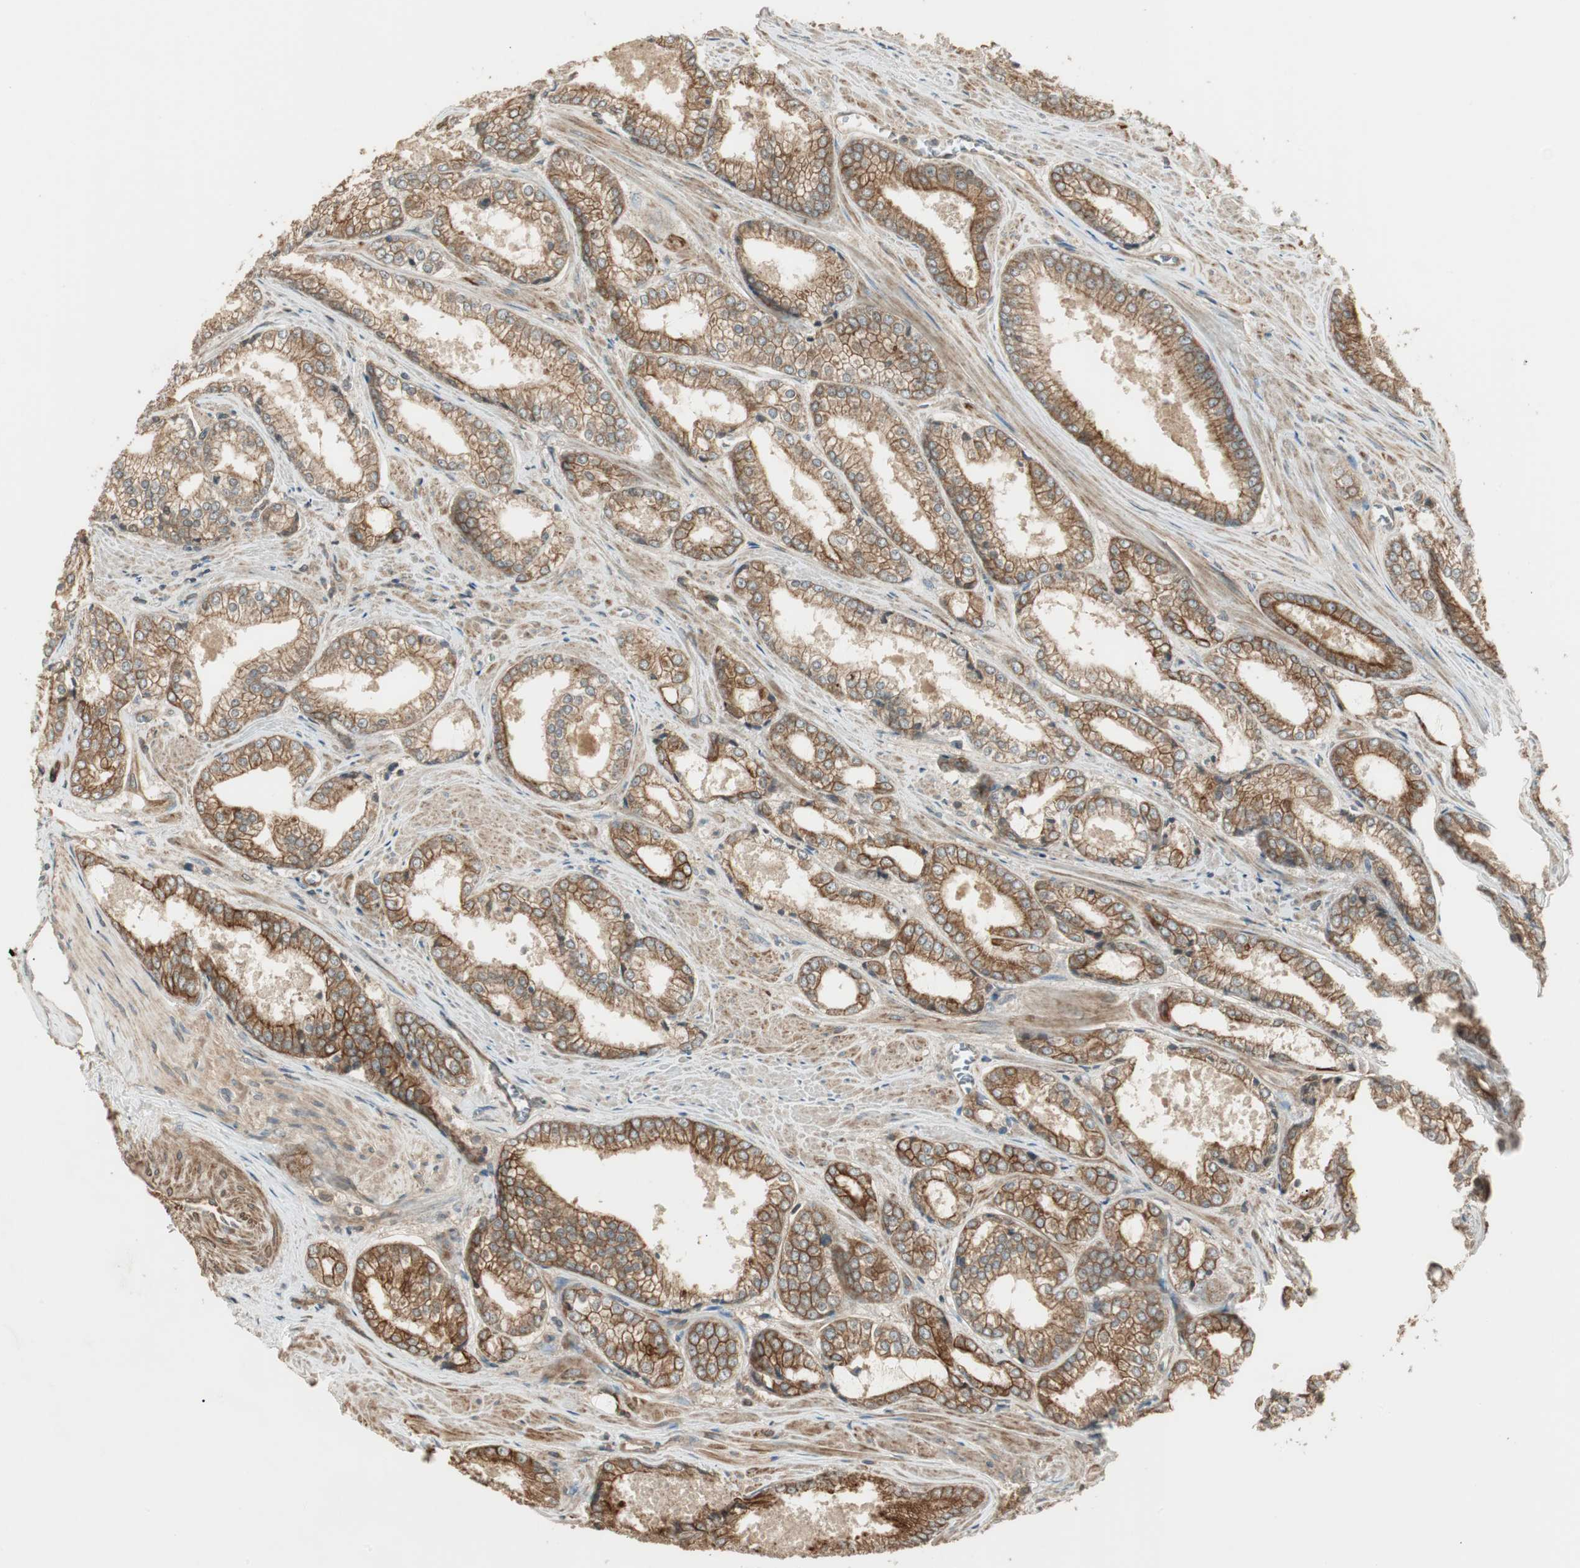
{"staining": {"intensity": "moderate", "quantity": "25%-75%", "location": "cytoplasmic/membranous"}, "tissue": "prostate cancer", "cell_type": "Tumor cells", "image_type": "cancer", "snomed": [{"axis": "morphology", "description": "Adenocarcinoma, Low grade"}, {"axis": "topography", "description": "Prostate"}], "caption": "Tumor cells display moderate cytoplasmic/membranous positivity in approximately 25%-75% of cells in prostate low-grade adenocarcinoma. (Stains: DAB (3,3'-diaminobenzidine) in brown, nuclei in blue, Microscopy: brightfield microscopy at high magnification).", "gene": "PFDN5", "patient": {"sex": "male", "age": 64}}